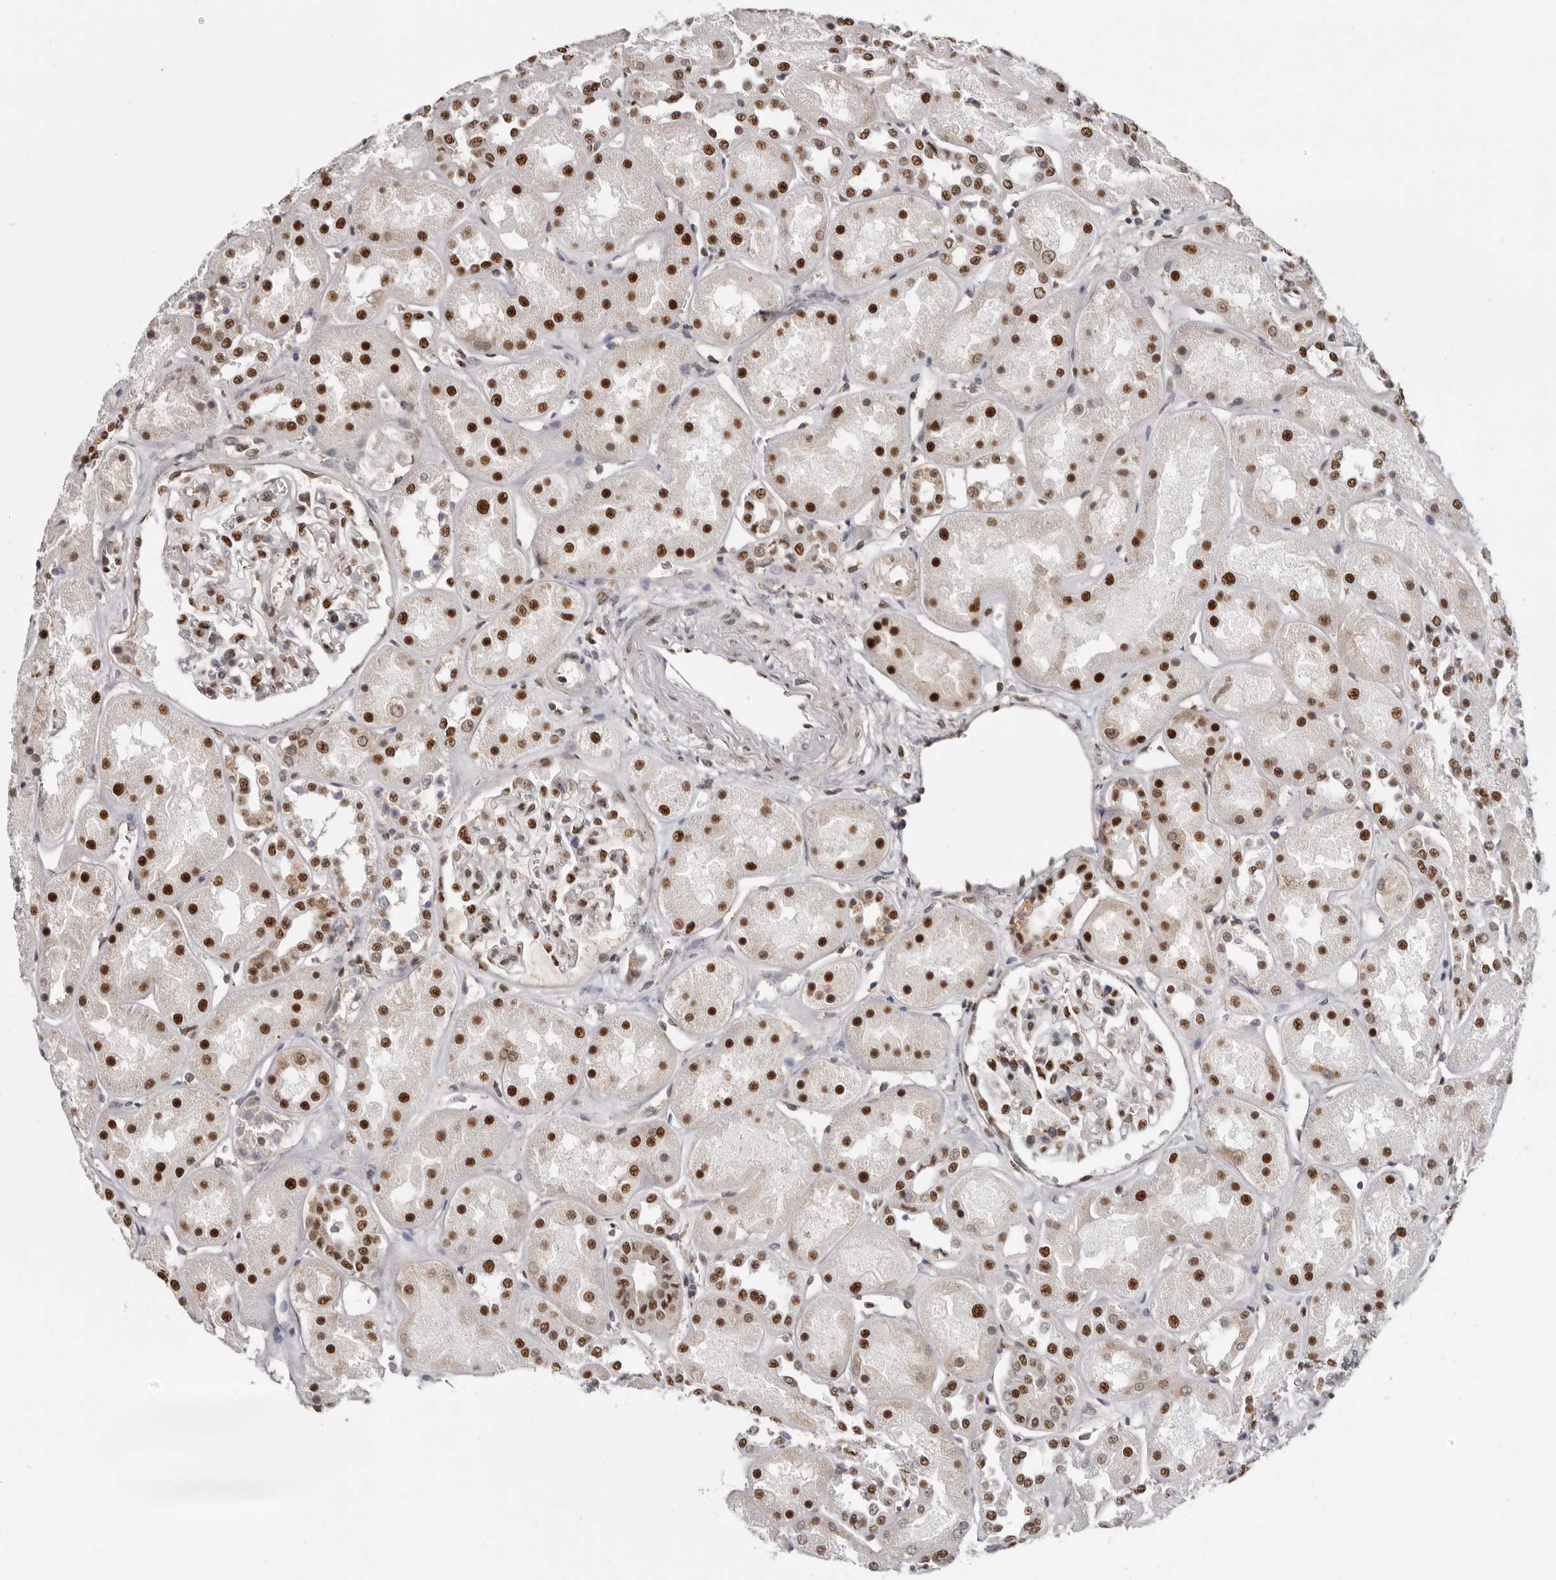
{"staining": {"intensity": "moderate", "quantity": "25%-75%", "location": "nuclear"}, "tissue": "kidney", "cell_type": "Cells in glomeruli", "image_type": "normal", "snomed": [{"axis": "morphology", "description": "Normal tissue, NOS"}, {"axis": "topography", "description": "Kidney"}], "caption": "Brown immunohistochemical staining in normal human kidney shows moderate nuclear positivity in approximately 25%-75% of cells in glomeruli. The staining was performed using DAB (3,3'-diaminobenzidine) to visualize the protein expression in brown, while the nuclei were stained in blue with hematoxylin (Magnification: 20x).", "gene": "SCAF4", "patient": {"sex": "male", "age": 70}}